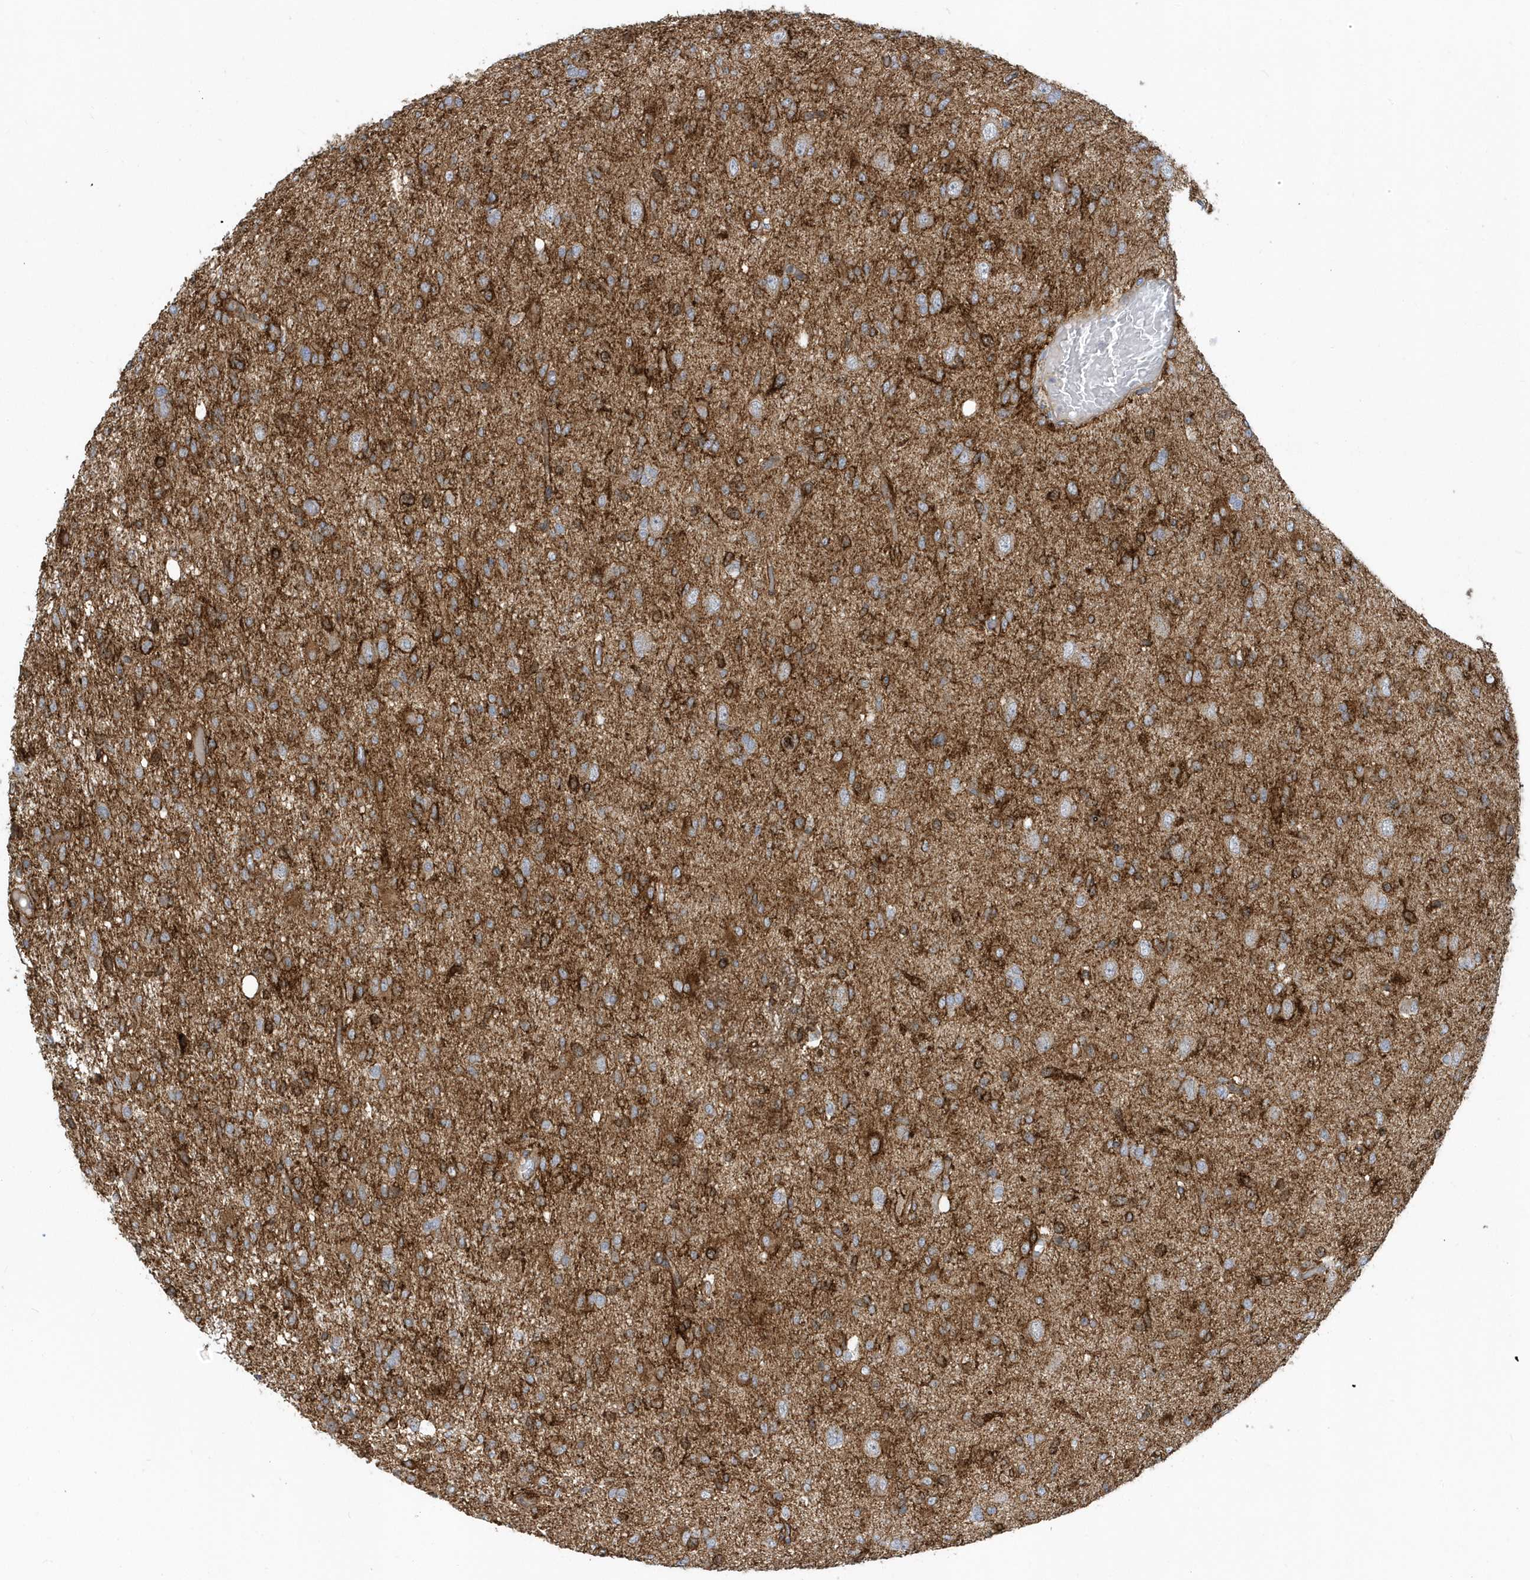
{"staining": {"intensity": "moderate", "quantity": "<25%", "location": "cytoplasmic/membranous"}, "tissue": "glioma", "cell_type": "Tumor cells", "image_type": "cancer", "snomed": [{"axis": "morphology", "description": "Glioma, malignant, High grade"}, {"axis": "topography", "description": "Brain"}], "caption": "Immunohistochemistry (IHC) of human high-grade glioma (malignant) shows low levels of moderate cytoplasmic/membranous expression in about <25% of tumor cells. Nuclei are stained in blue.", "gene": "HRH4", "patient": {"sex": "female", "age": 59}}